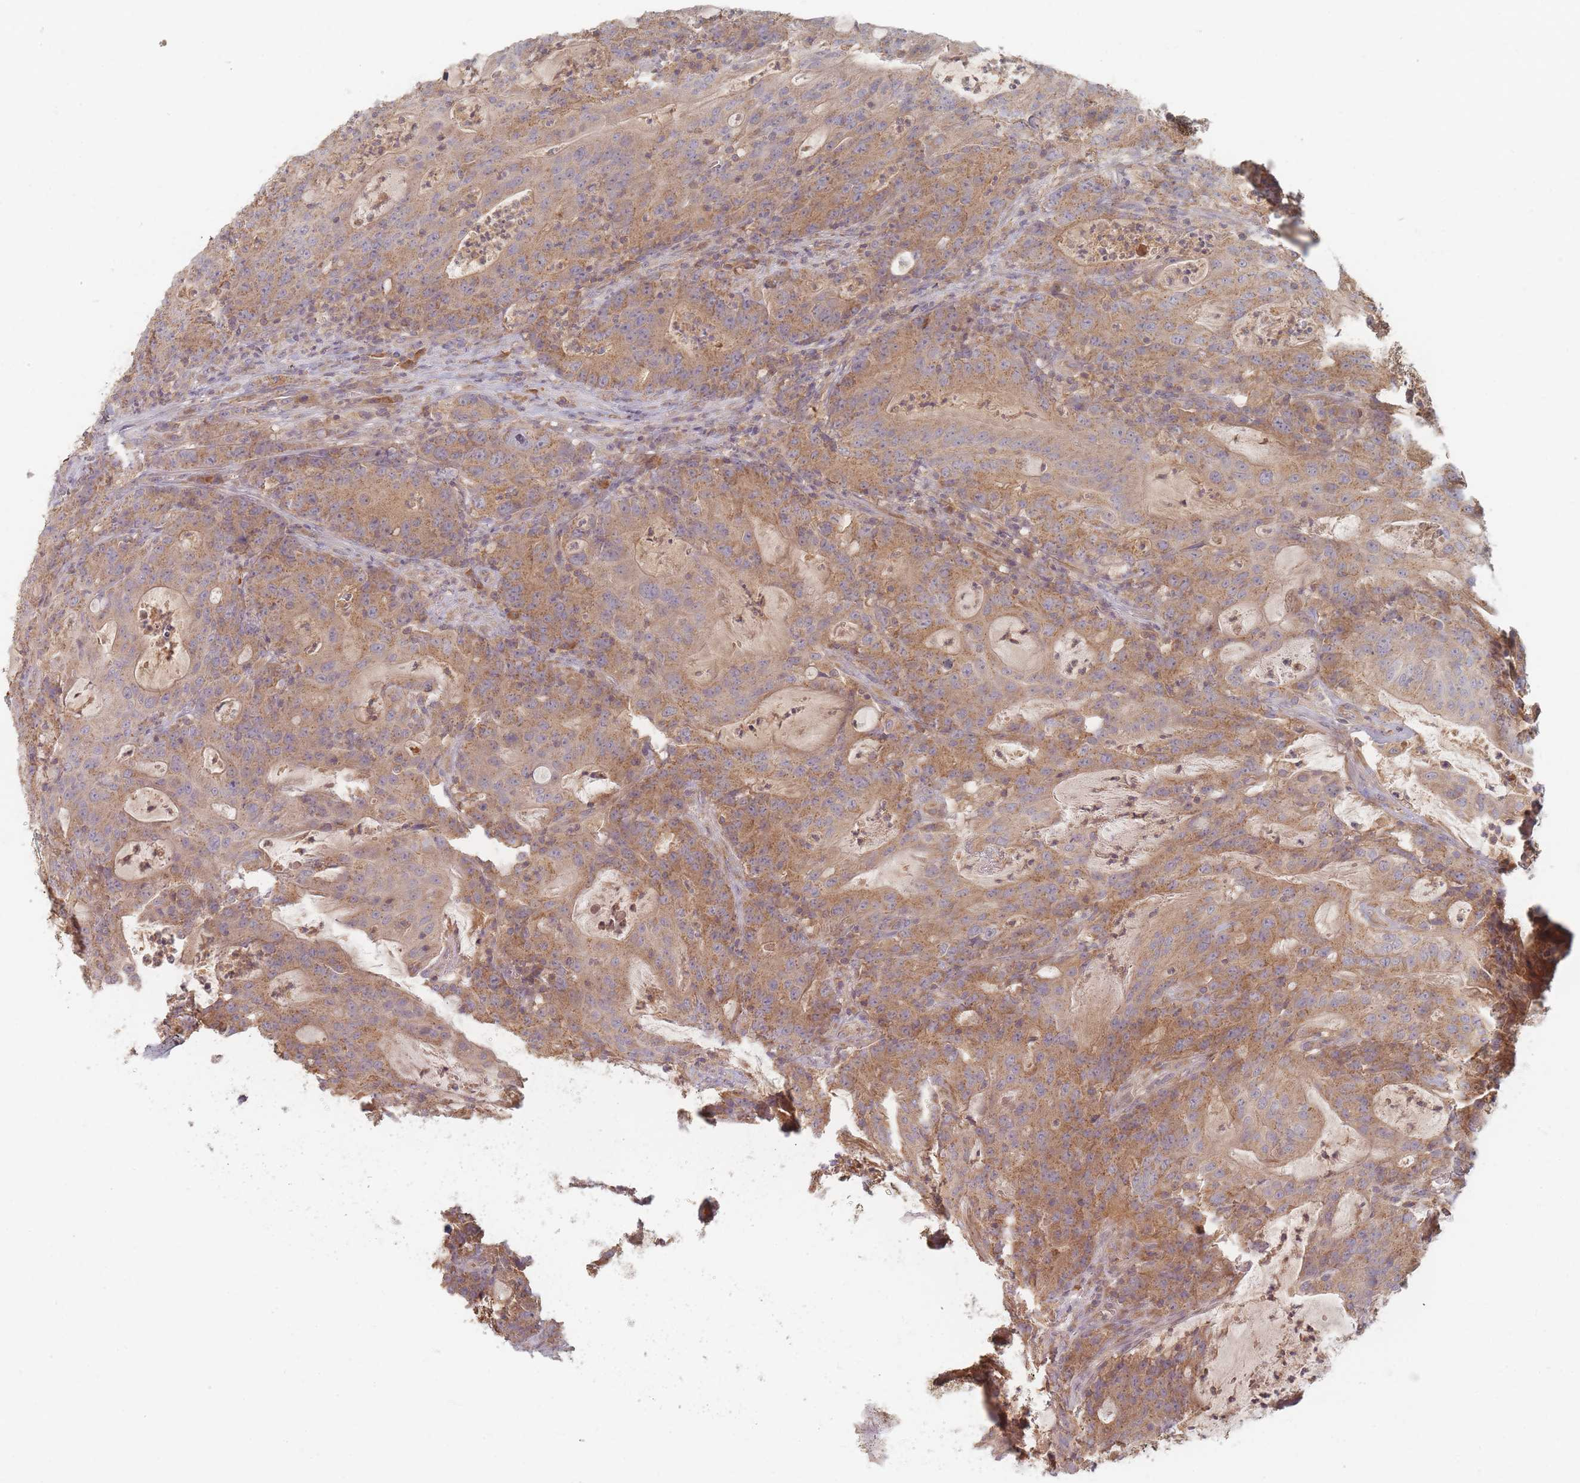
{"staining": {"intensity": "moderate", "quantity": ">75%", "location": "cytoplasmic/membranous"}, "tissue": "colorectal cancer", "cell_type": "Tumor cells", "image_type": "cancer", "snomed": [{"axis": "morphology", "description": "Adenocarcinoma, NOS"}, {"axis": "topography", "description": "Colon"}], "caption": "A micrograph showing moderate cytoplasmic/membranous positivity in about >75% of tumor cells in colorectal adenocarcinoma, as visualized by brown immunohistochemical staining.", "gene": "SLC35F3", "patient": {"sex": "male", "age": 83}}